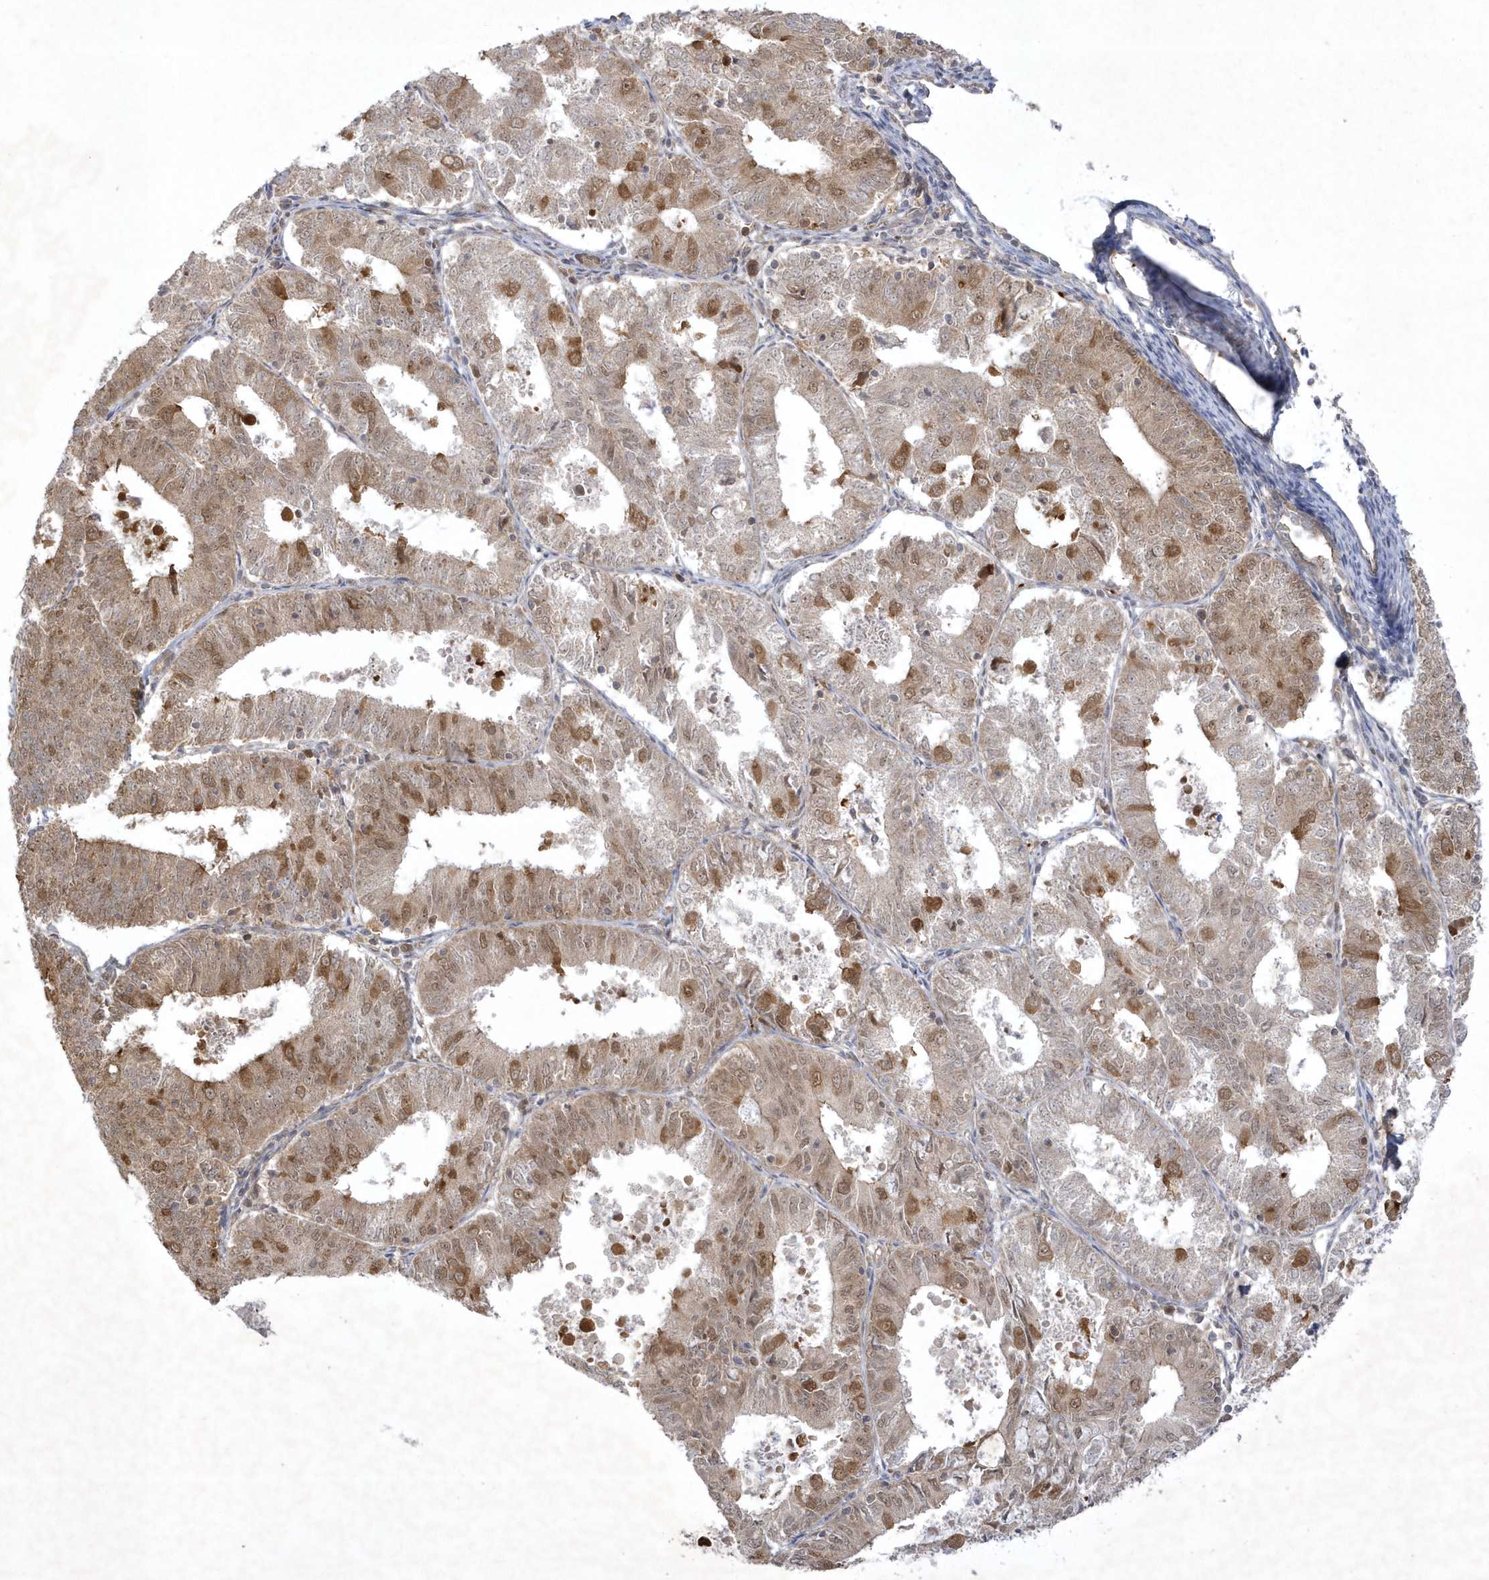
{"staining": {"intensity": "moderate", "quantity": ">75%", "location": "cytoplasmic/membranous,nuclear"}, "tissue": "endometrial cancer", "cell_type": "Tumor cells", "image_type": "cancer", "snomed": [{"axis": "morphology", "description": "Adenocarcinoma, NOS"}, {"axis": "topography", "description": "Endometrium"}], "caption": "This histopathology image displays immunohistochemistry staining of human endometrial cancer, with medium moderate cytoplasmic/membranous and nuclear positivity in about >75% of tumor cells.", "gene": "NAF1", "patient": {"sex": "female", "age": 57}}